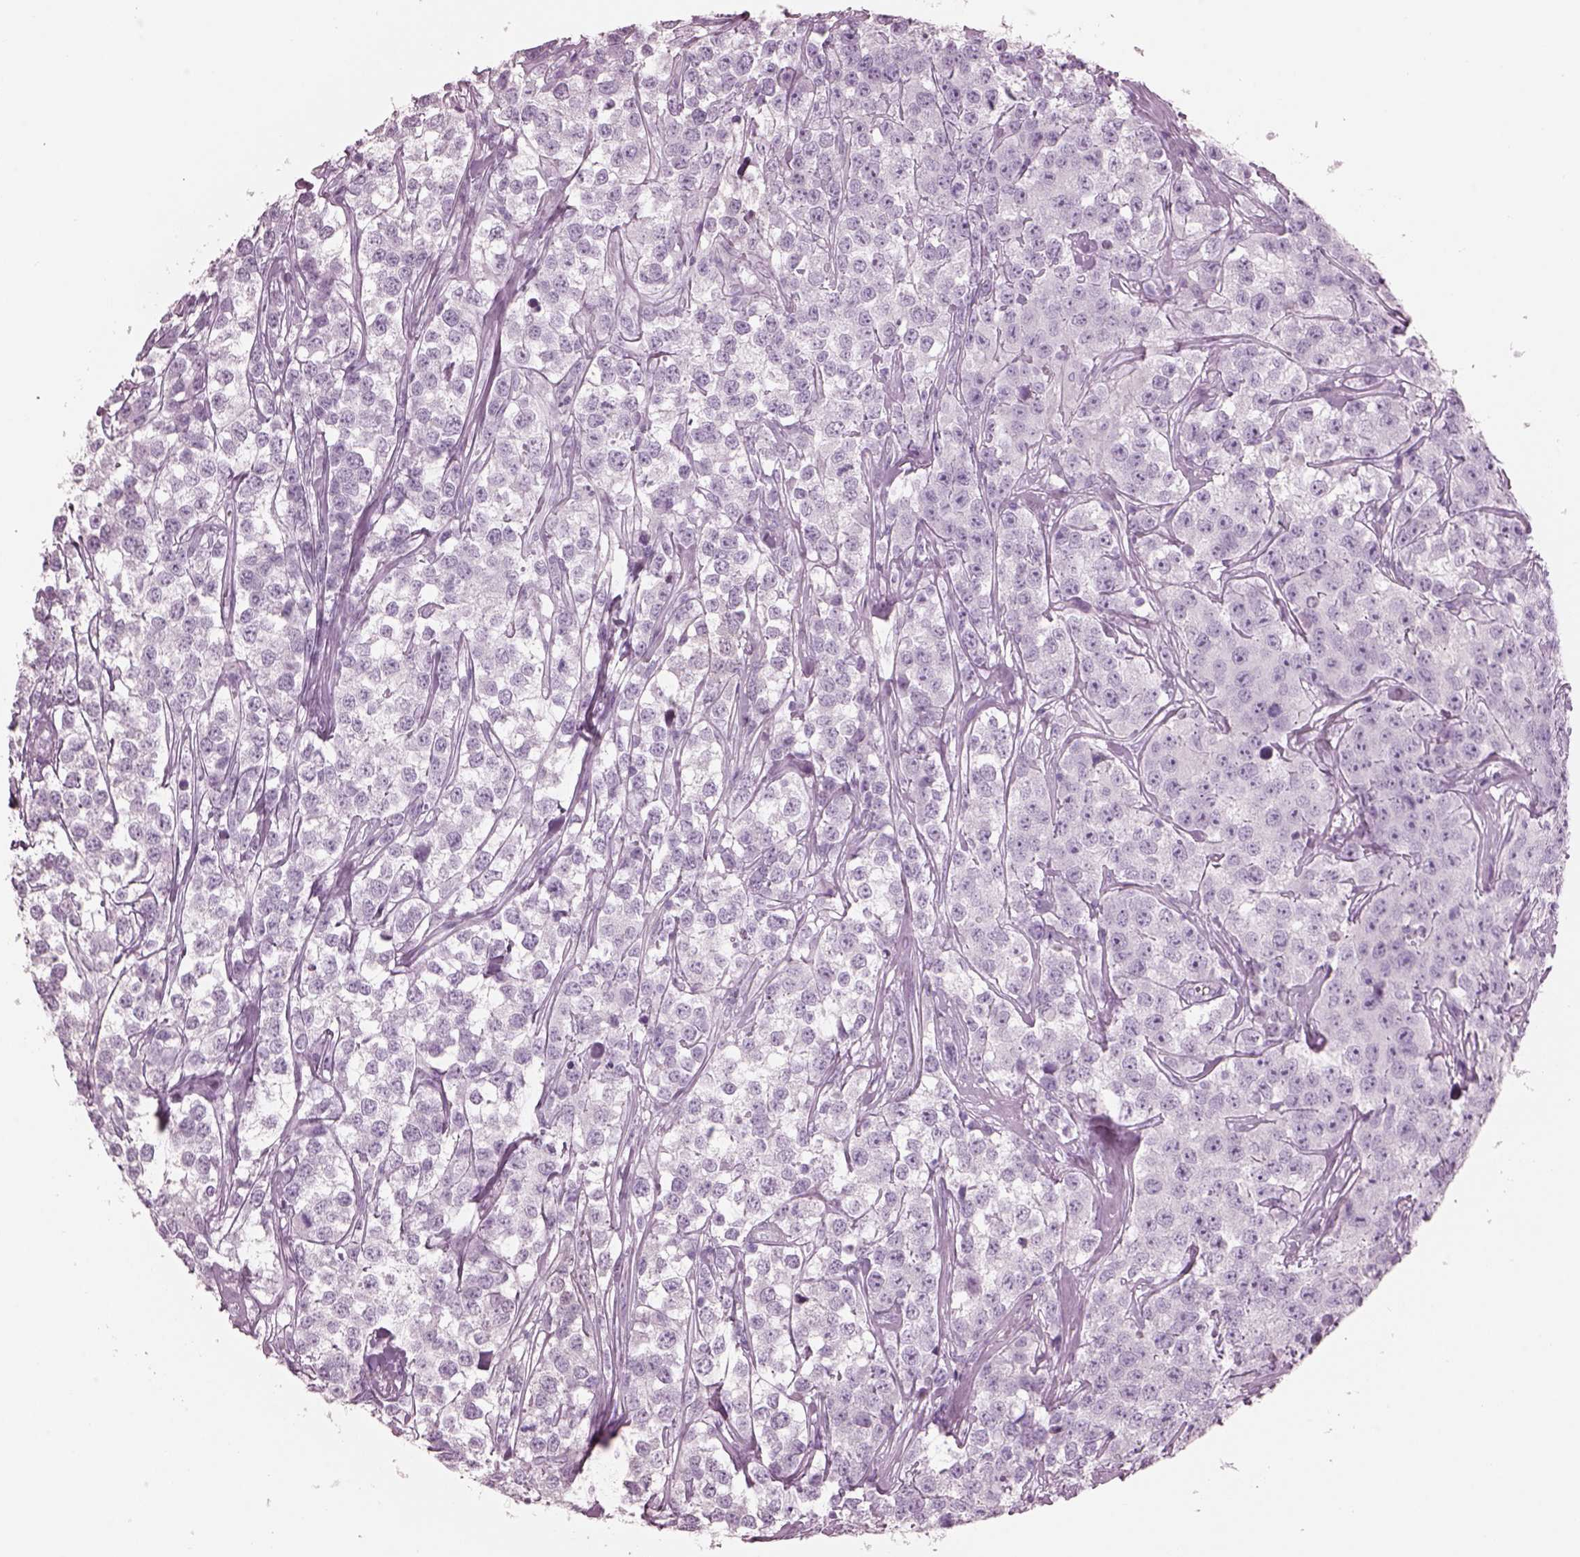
{"staining": {"intensity": "negative", "quantity": "none", "location": "none"}, "tissue": "testis cancer", "cell_type": "Tumor cells", "image_type": "cancer", "snomed": [{"axis": "morphology", "description": "Seminoma, NOS"}, {"axis": "topography", "description": "Testis"}], "caption": "Testis cancer stained for a protein using IHC displays no expression tumor cells.", "gene": "HYDIN", "patient": {"sex": "male", "age": 59}}